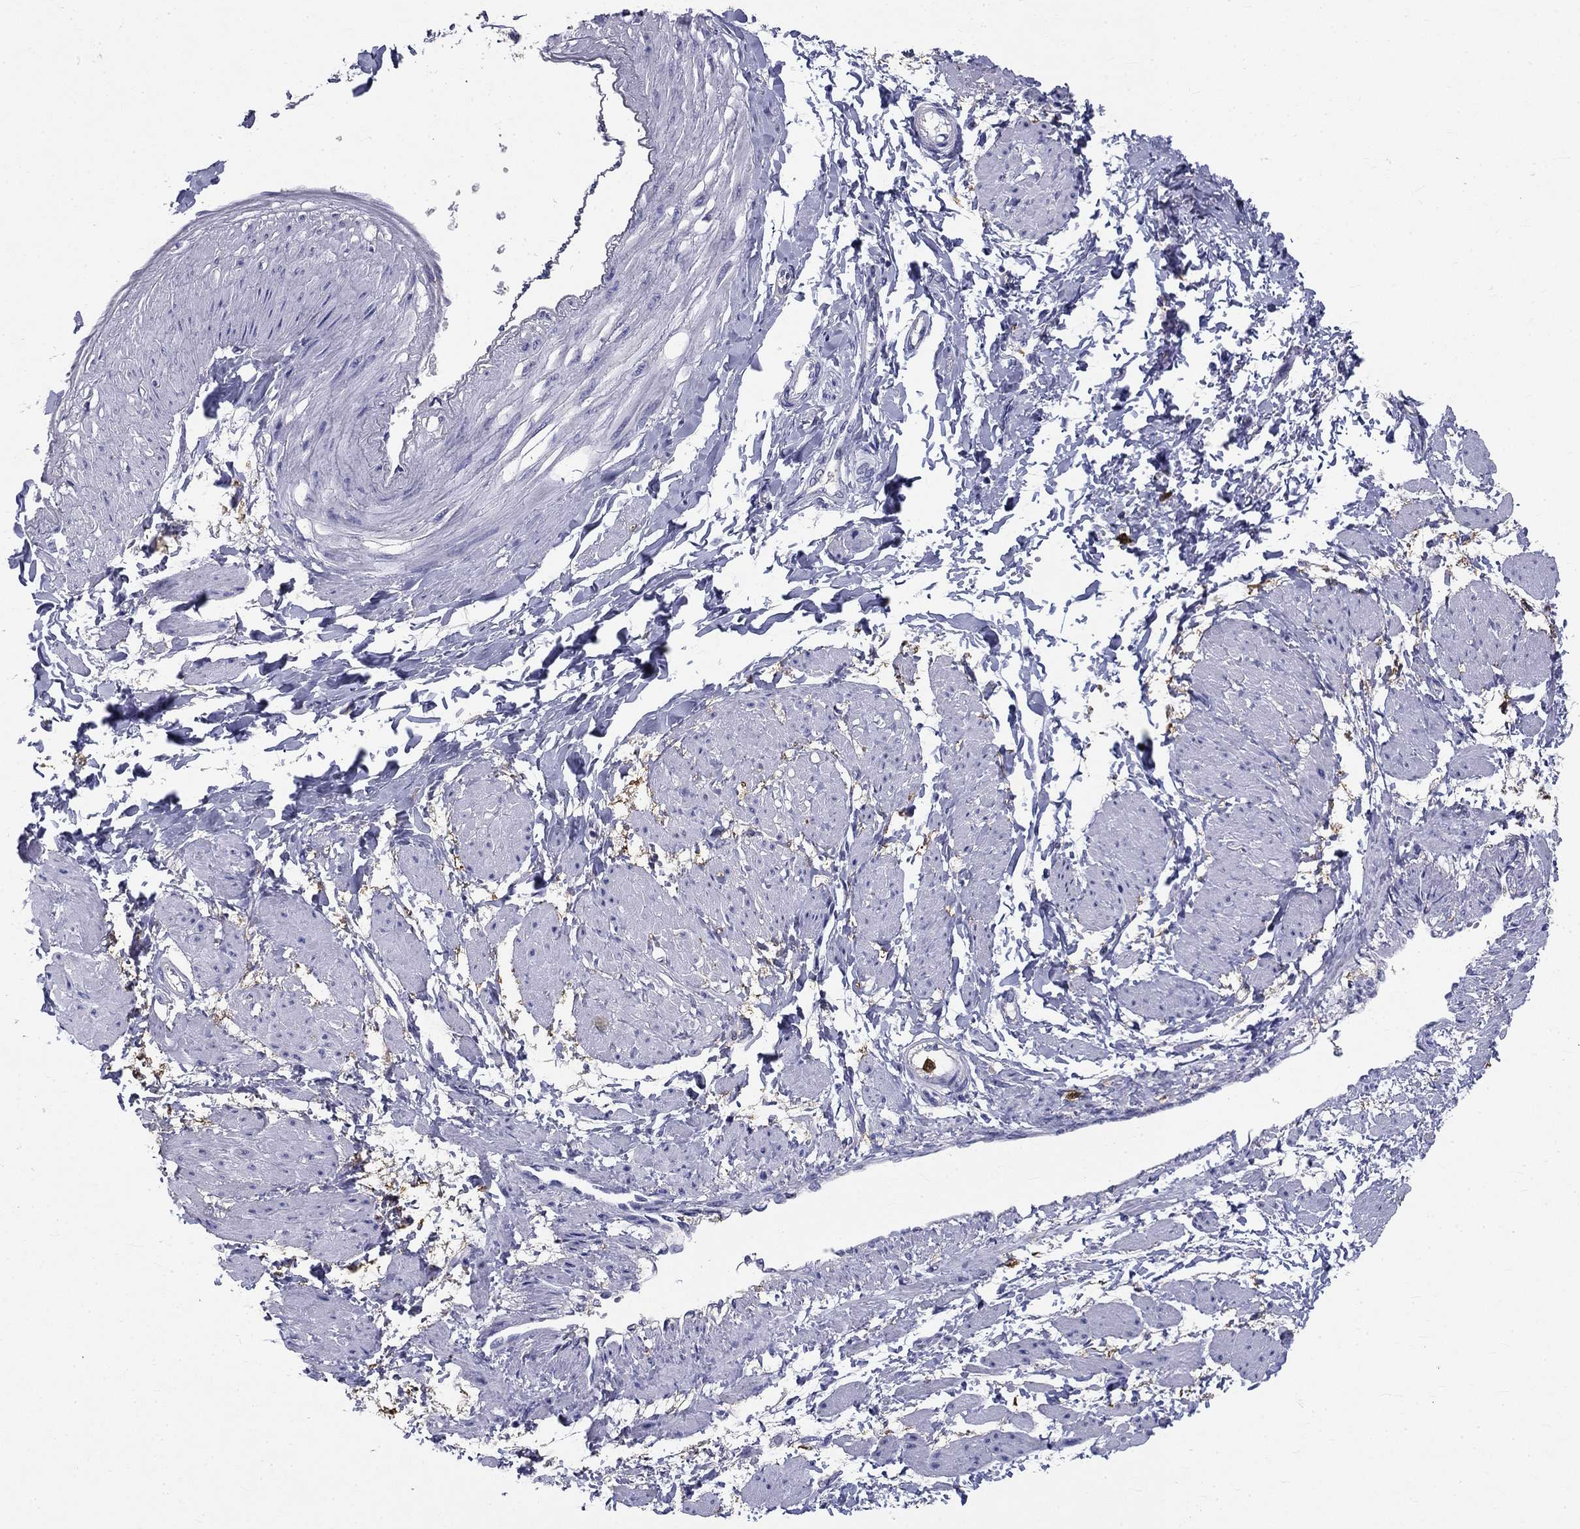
{"staining": {"intensity": "negative", "quantity": "none", "location": "none"}, "tissue": "smooth muscle", "cell_type": "Smooth muscle cells", "image_type": "normal", "snomed": [{"axis": "morphology", "description": "Normal tissue, NOS"}, {"axis": "topography", "description": "Smooth muscle"}, {"axis": "topography", "description": "Uterus"}], "caption": "This is an immunohistochemistry (IHC) image of benign smooth muscle. There is no positivity in smooth muscle cells.", "gene": "IGSF8", "patient": {"sex": "female", "age": 39}}